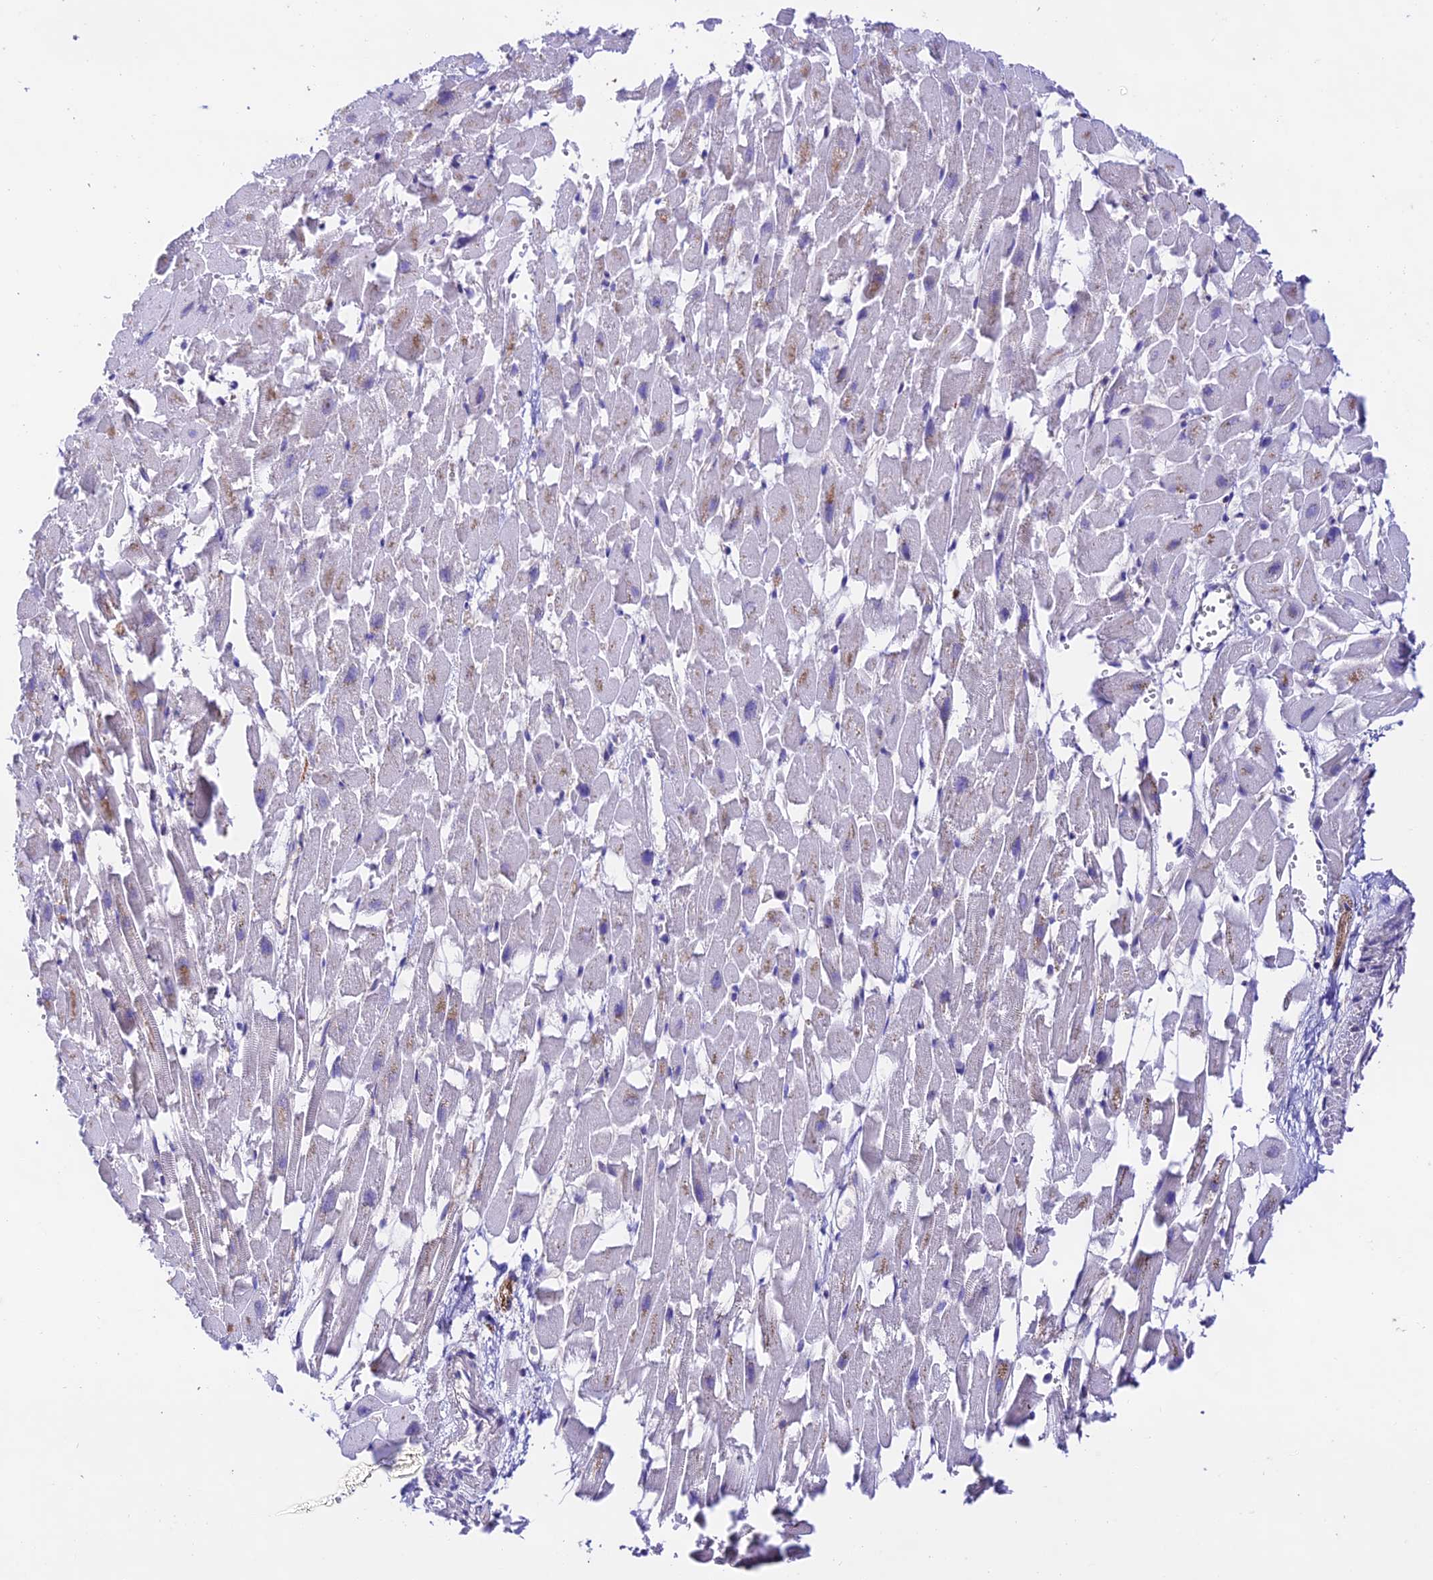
{"staining": {"intensity": "weak", "quantity": "<25%", "location": "cytoplasmic/membranous"}, "tissue": "heart muscle", "cell_type": "Cardiomyocytes", "image_type": "normal", "snomed": [{"axis": "morphology", "description": "Normal tissue, NOS"}, {"axis": "topography", "description": "Heart"}], "caption": "High power microscopy micrograph of an immunohistochemistry histopathology image of unremarkable heart muscle, revealing no significant staining in cardiomyocytes. The staining was performed using DAB to visualize the protein expression in brown, while the nuclei were stained in blue with hematoxylin (Magnification: 20x).", "gene": "LACTB2", "patient": {"sex": "female", "age": 64}}